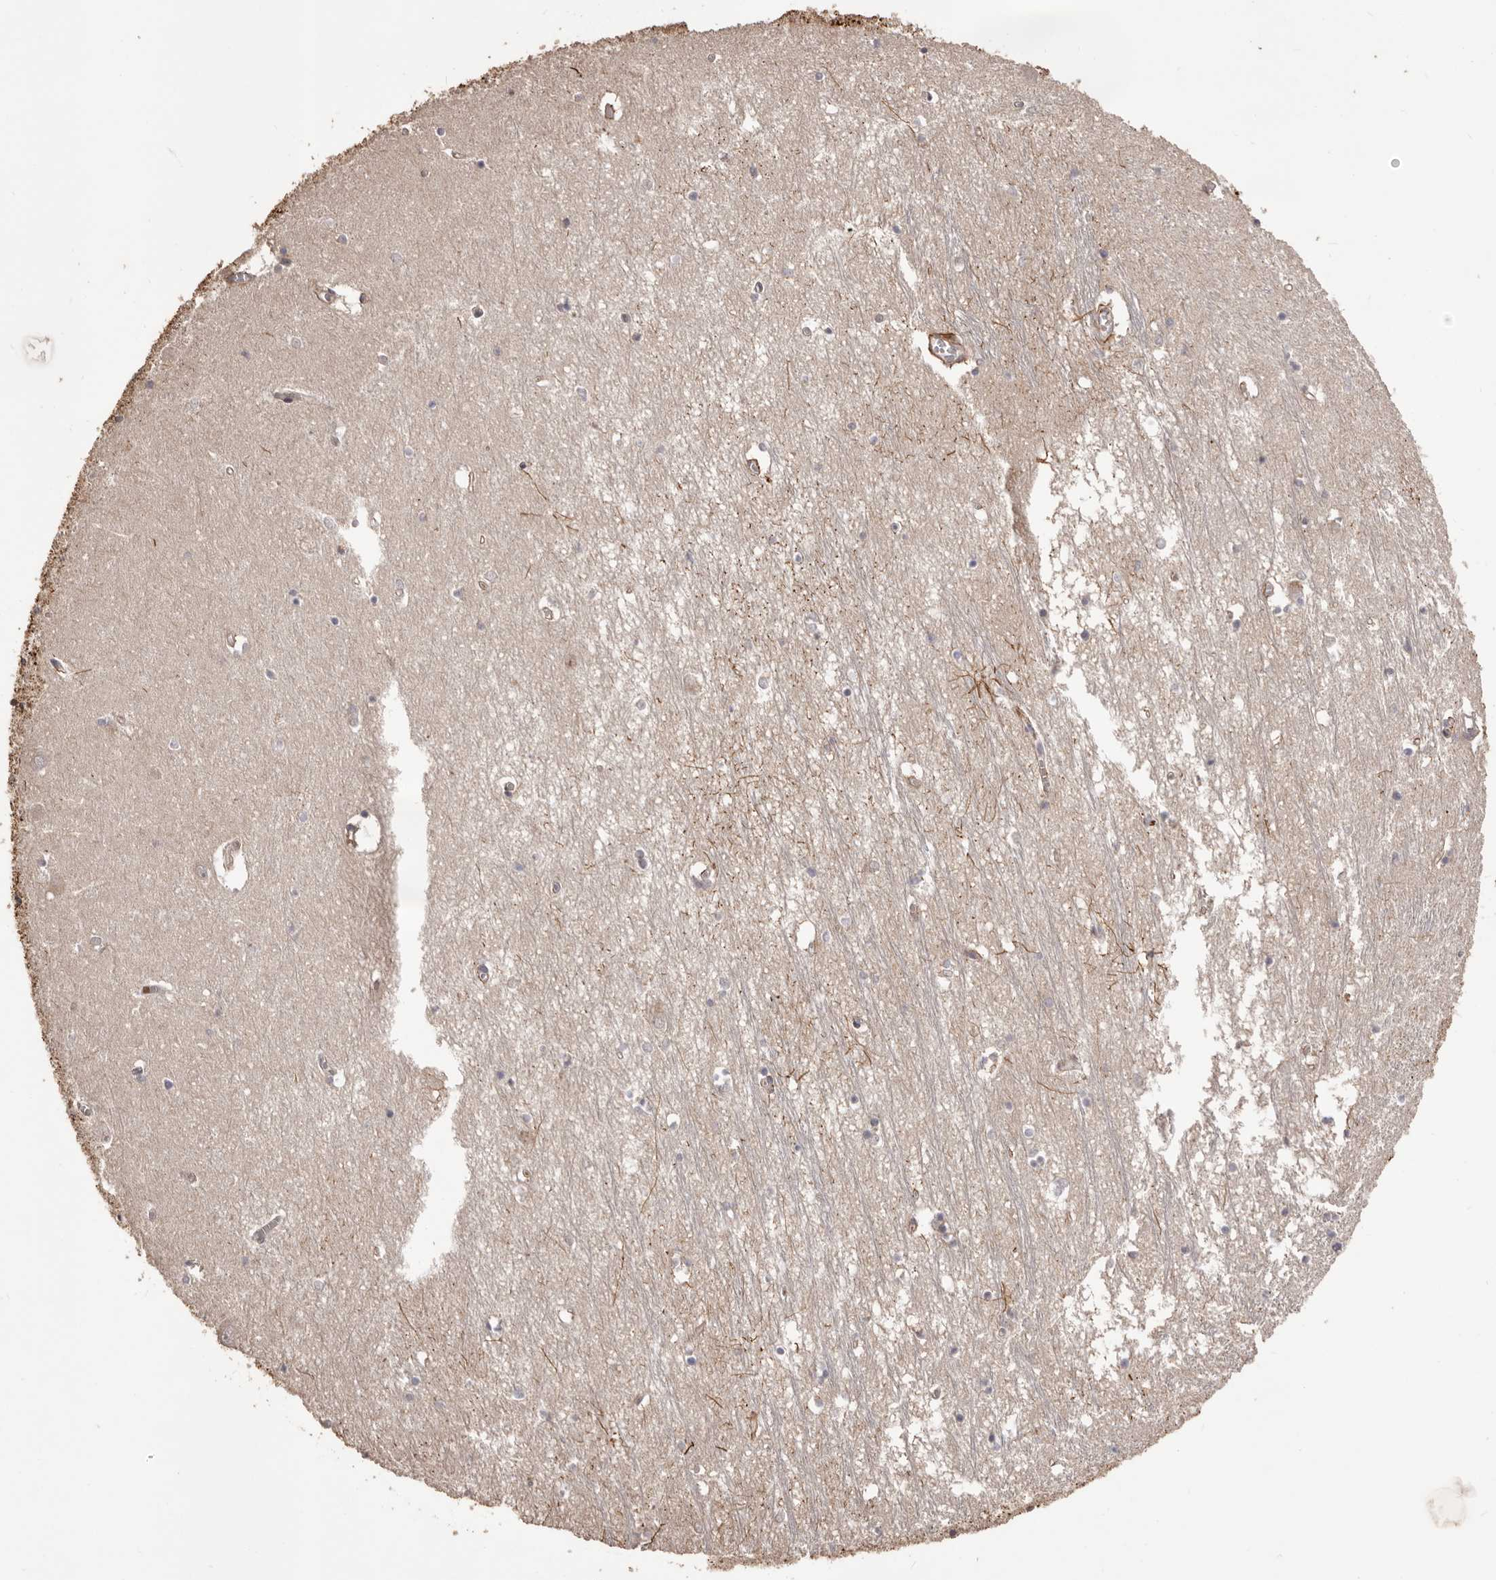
{"staining": {"intensity": "moderate", "quantity": "<25%", "location": "cytoplasmic/membranous"}, "tissue": "hippocampus", "cell_type": "Glial cells", "image_type": "normal", "snomed": [{"axis": "morphology", "description": "Normal tissue, NOS"}, {"axis": "topography", "description": "Hippocampus"}], "caption": "Hippocampus stained with DAB (3,3'-diaminobenzidine) immunohistochemistry displays low levels of moderate cytoplasmic/membranous positivity in approximately <25% of glial cells. The staining was performed using DAB (3,3'-diaminobenzidine) to visualize the protein expression in brown, while the nuclei were stained in blue with hematoxylin (Magnification: 20x).", "gene": "QRSL1", "patient": {"sex": "male", "age": 70}}